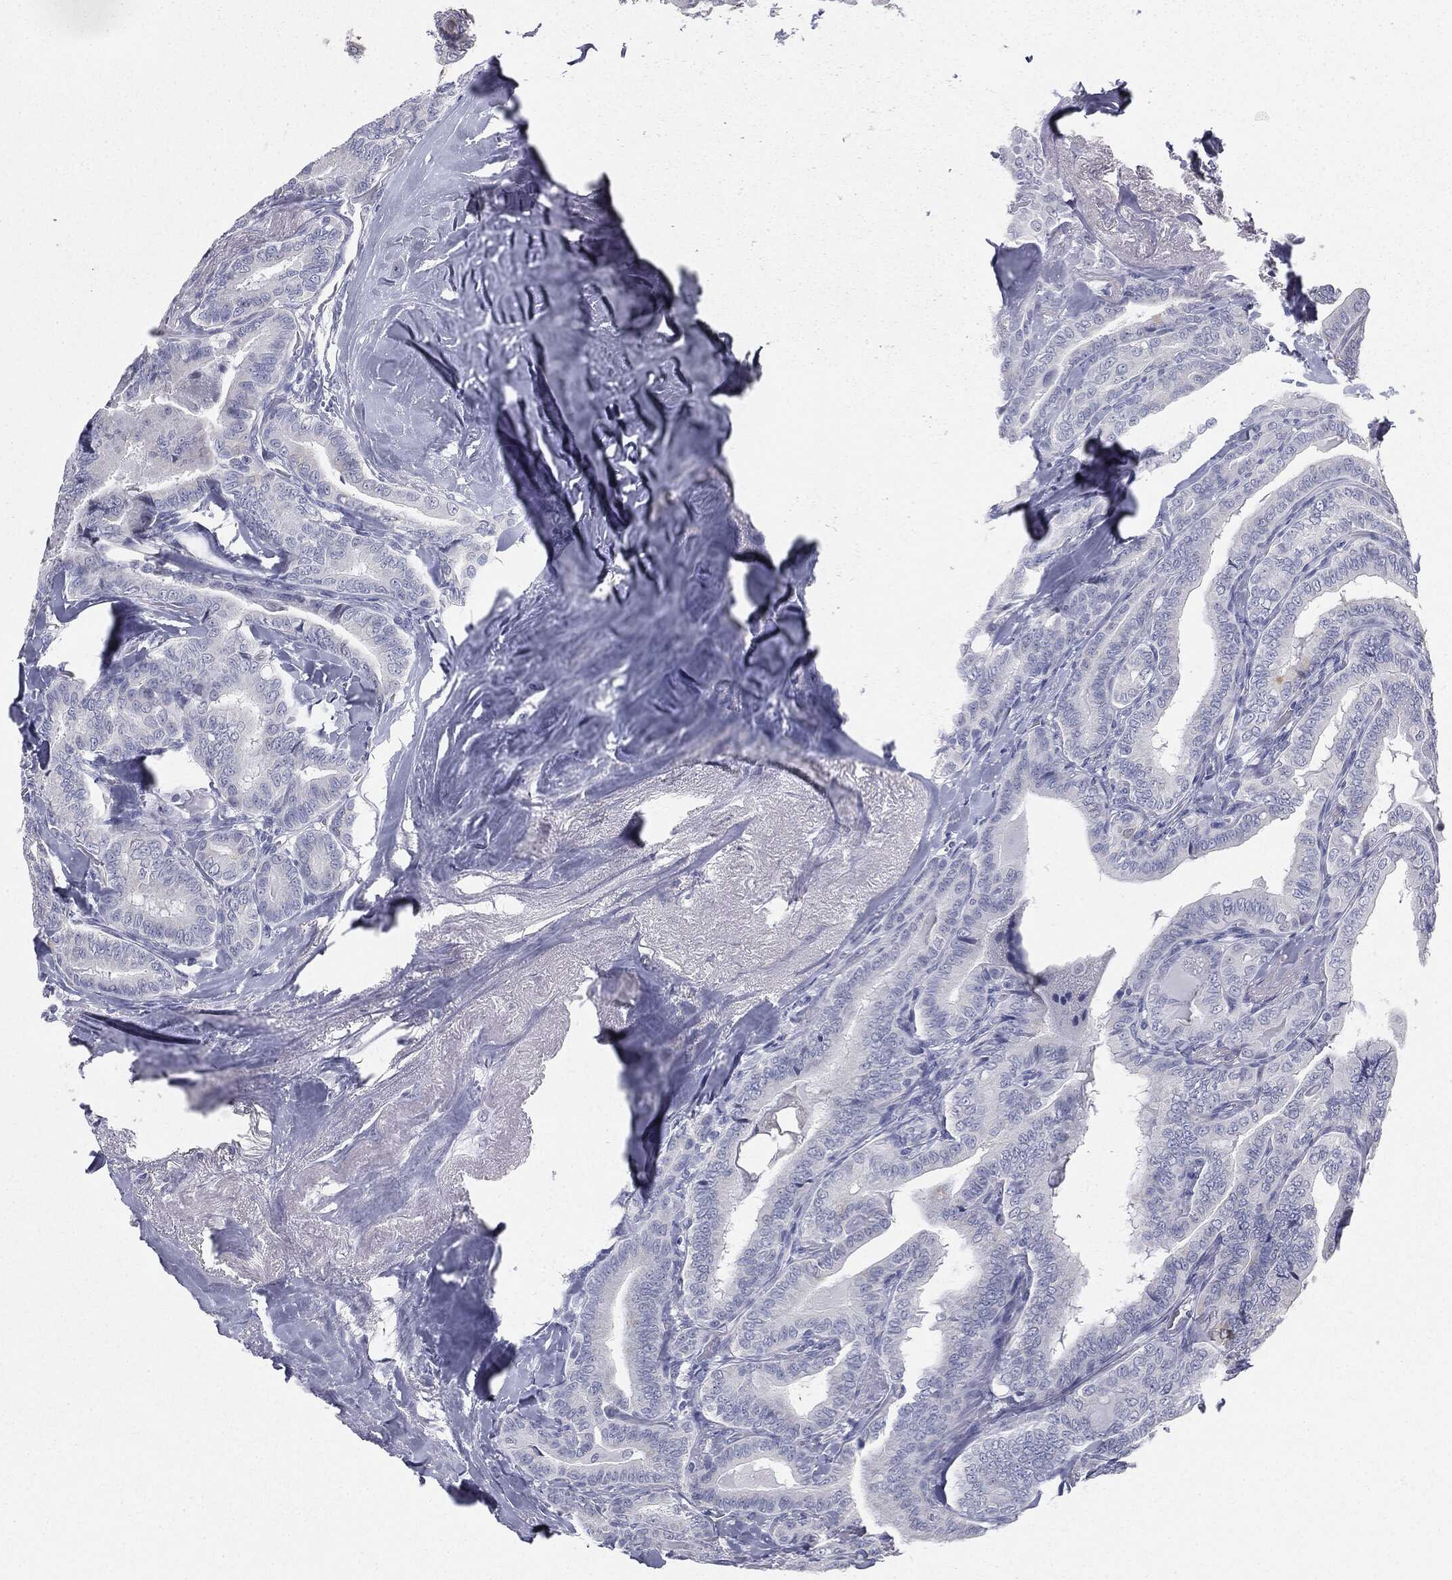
{"staining": {"intensity": "negative", "quantity": "none", "location": "none"}, "tissue": "thyroid cancer", "cell_type": "Tumor cells", "image_type": "cancer", "snomed": [{"axis": "morphology", "description": "Papillary adenocarcinoma, NOS"}, {"axis": "topography", "description": "Thyroid gland"}], "caption": "Immunohistochemistry of thyroid papillary adenocarcinoma displays no expression in tumor cells.", "gene": "TPO", "patient": {"sex": "male", "age": 61}}